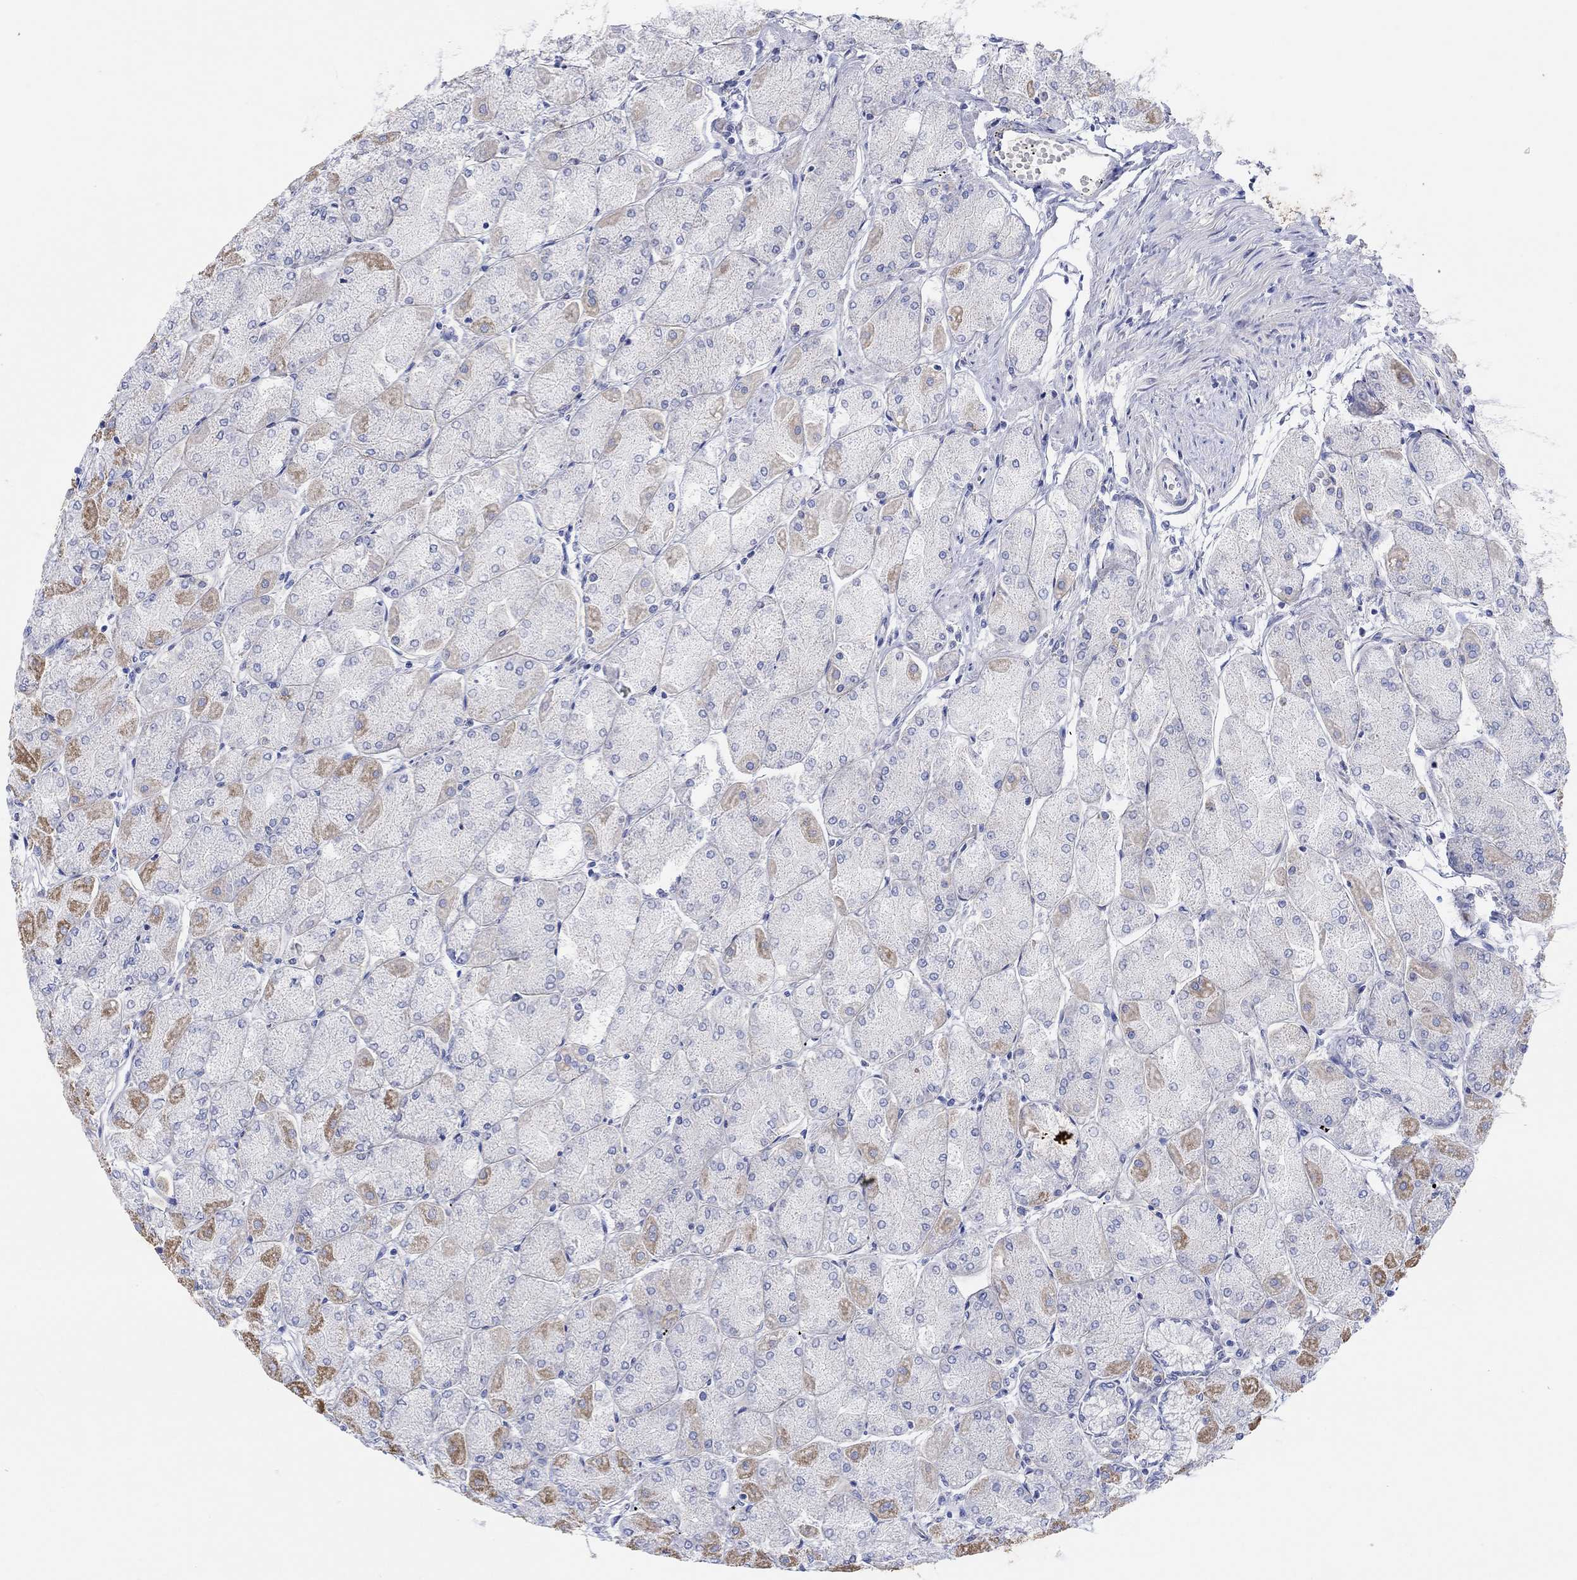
{"staining": {"intensity": "moderate", "quantity": "<25%", "location": "cytoplasmic/membranous"}, "tissue": "stomach", "cell_type": "Glandular cells", "image_type": "normal", "snomed": [{"axis": "morphology", "description": "Normal tissue, NOS"}, {"axis": "topography", "description": "Stomach, upper"}], "caption": "Immunohistochemical staining of benign stomach shows moderate cytoplasmic/membranous protein expression in about <25% of glandular cells. (DAB (3,3'-diaminobenzidine) IHC with brightfield microscopy, high magnification).", "gene": "REEP6", "patient": {"sex": "male", "age": 60}}